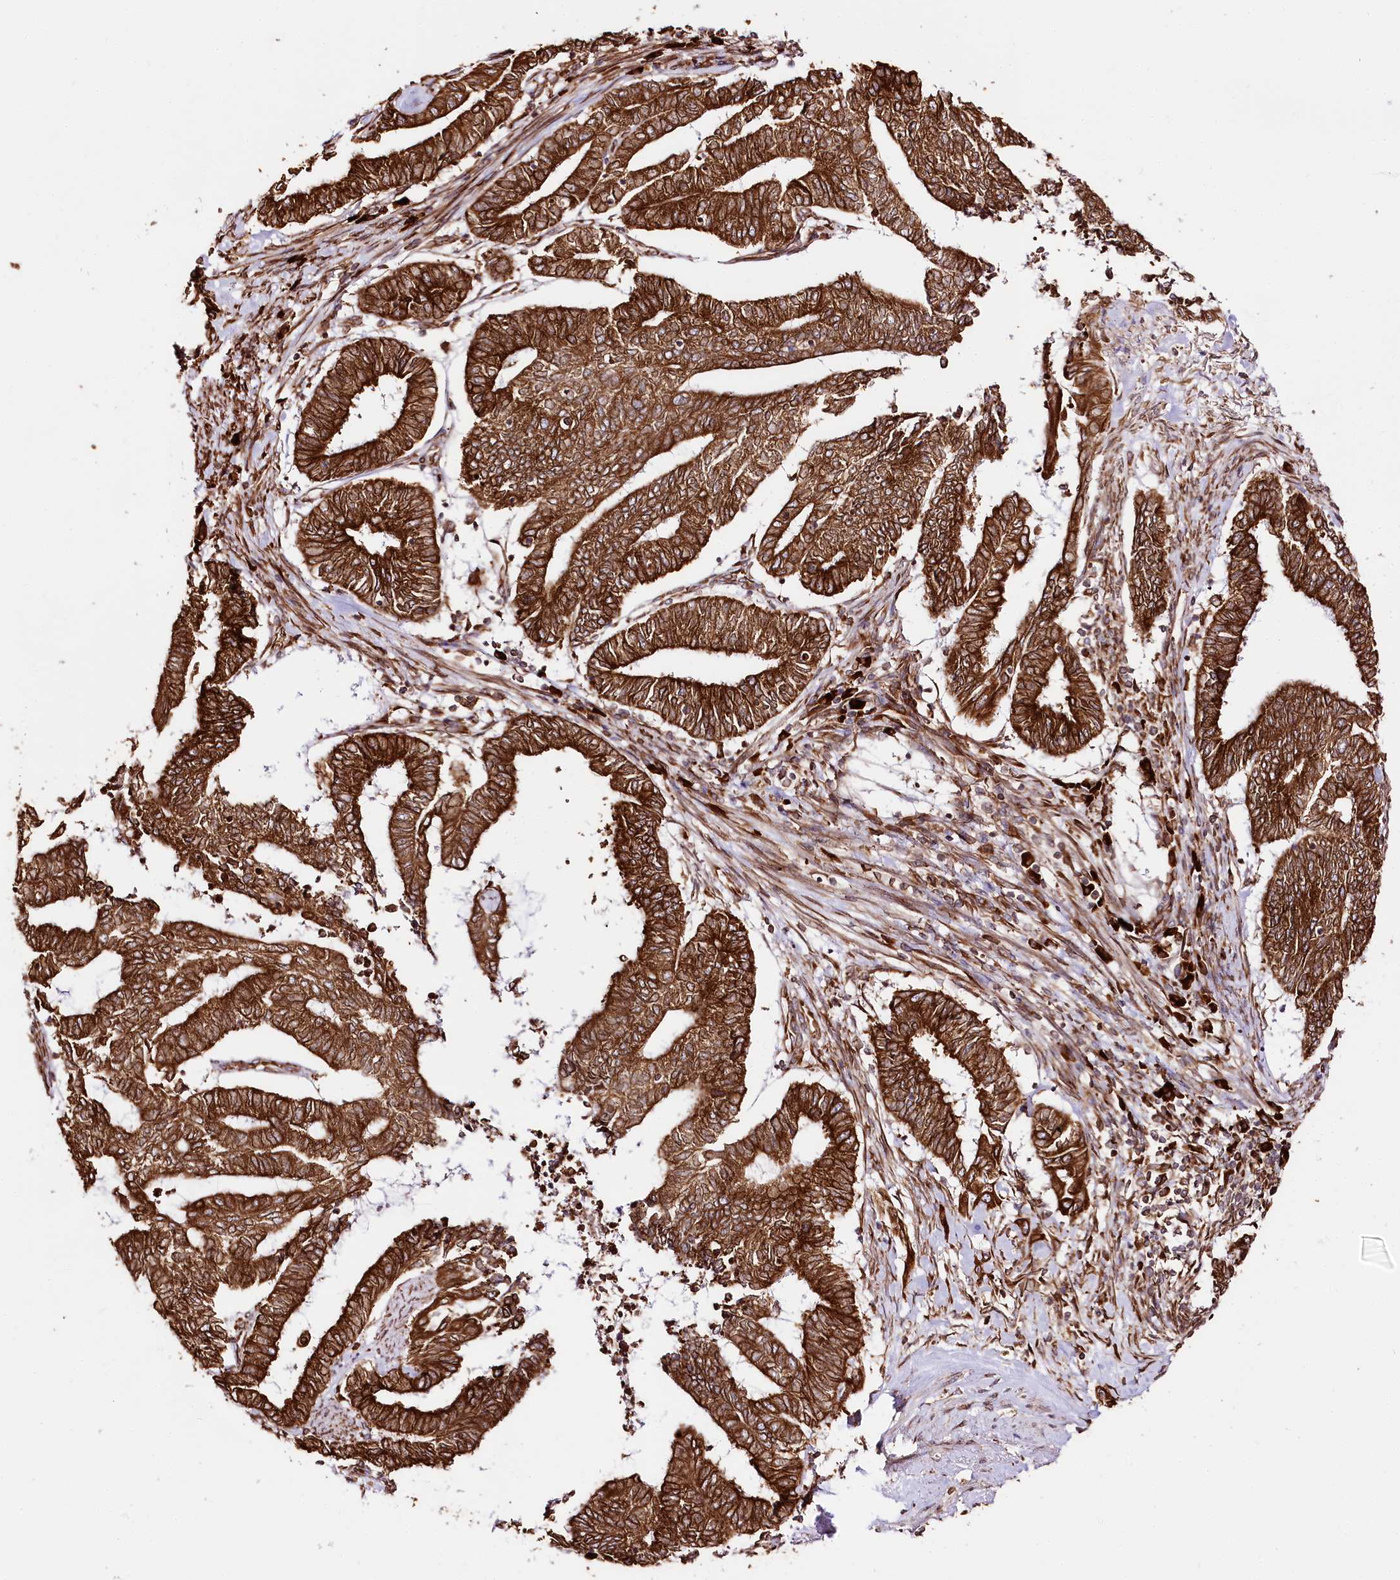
{"staining": {"intensity": "strong", "quantity": ">75%", "location": "cytoplasmic/membranous"}, "tissue": "endometrial cancer", "cell_type": "Tumor cells", "image_type": "cancer", "snomed": [{"axis": "morphology", "description": "Adenocarcinoma, NOS"}, {"axis": "topography", "description": "Uterus"}, {"axis": "topography", "description": "Endometrium"}], "caption": "Endometrial adenocarcinoma stained with immunohistochemistry exhibits strong cytoplasmic/membranous staining in approximately >75% of tumor cells.", "gene": "CNPY2", "patient": {"sex": "female", "age": 70}}